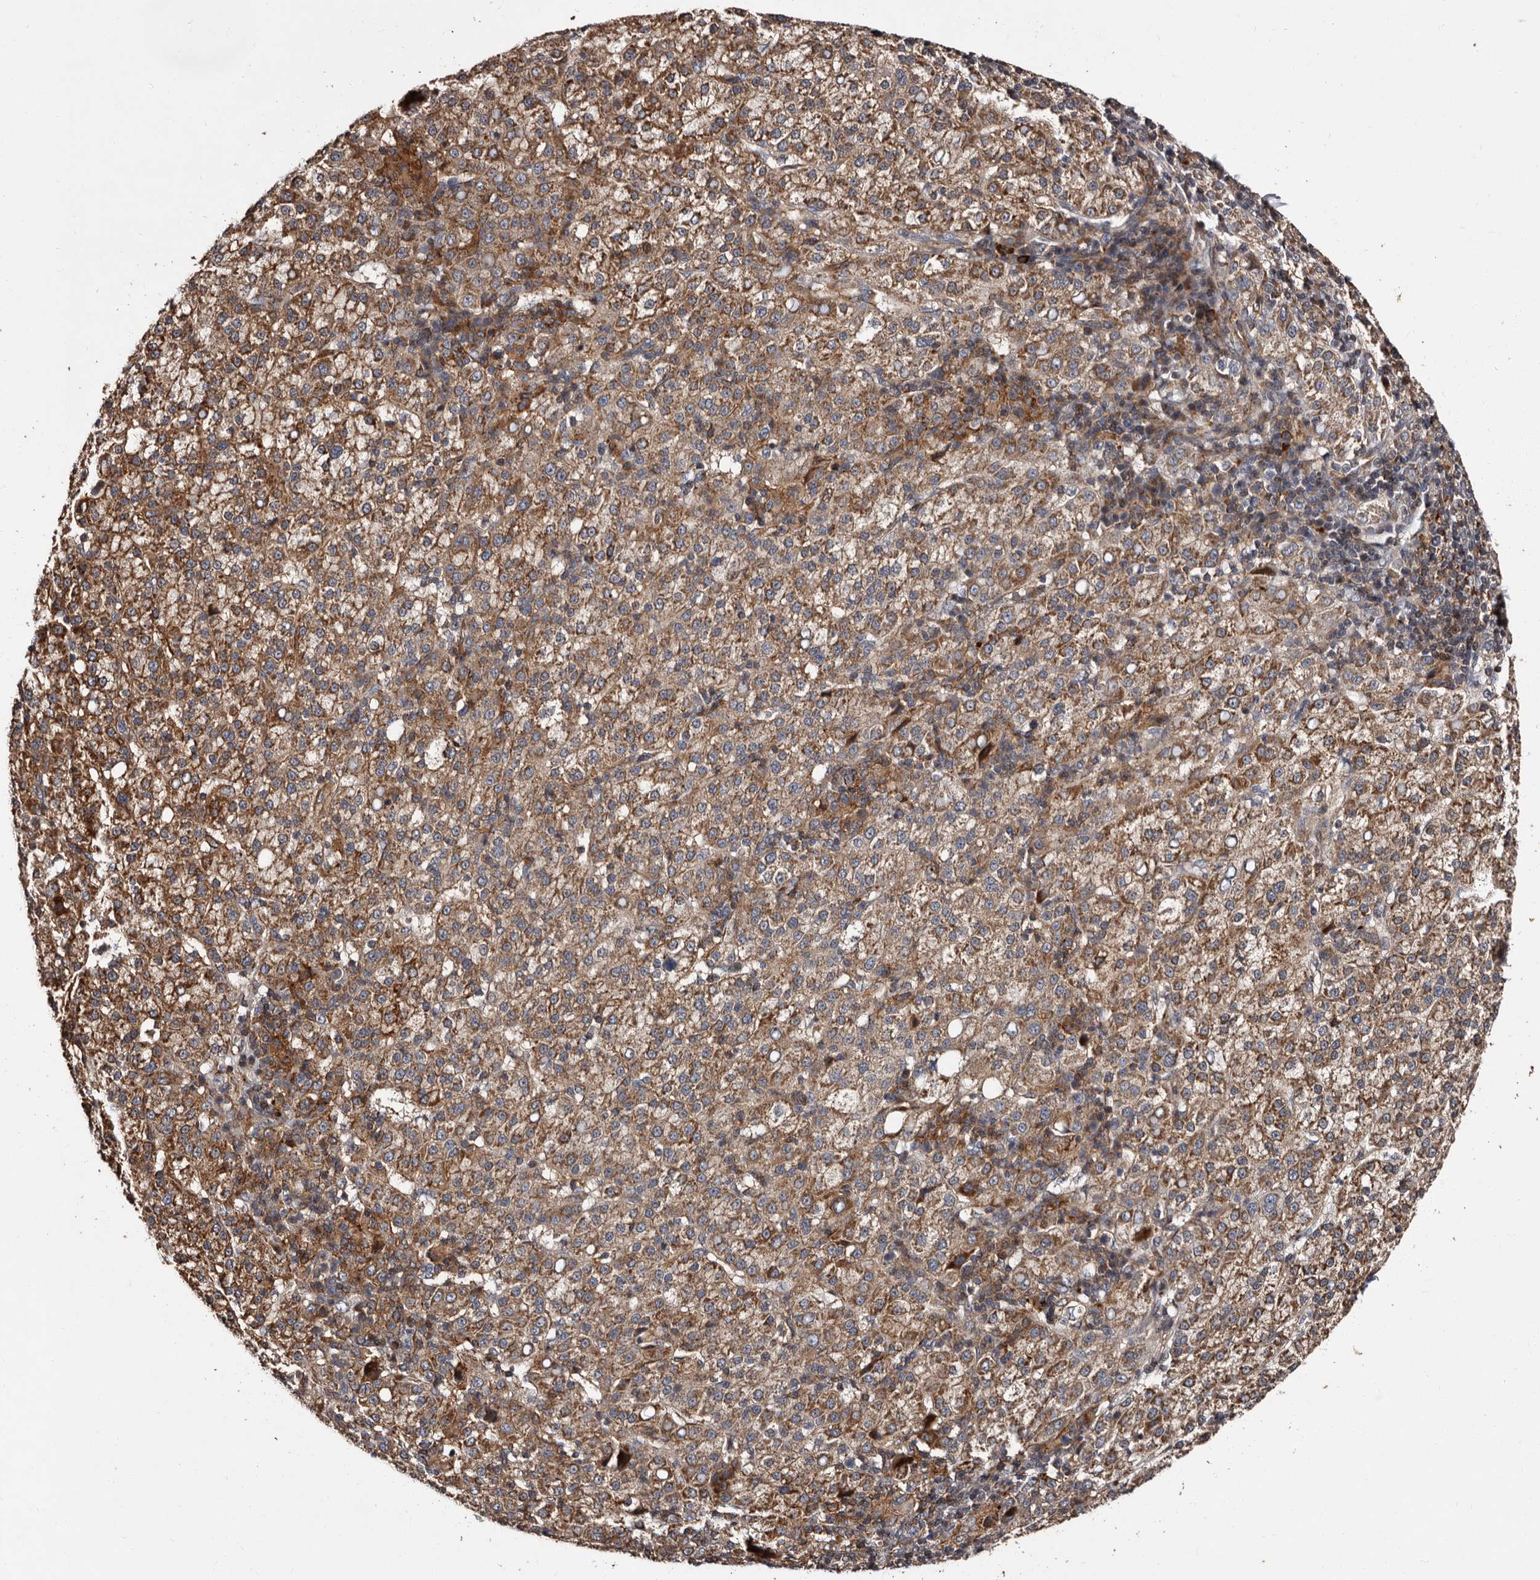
{"staining": {"intensity": "moderate", "quantity": ">75%", "location": "cytoplasmic/membranous"}, "tissue": "liver cancer", "cell_type": "Tumor cells", "image_type": "cancer", "snomed": [{"axis": "morphology", "description": "Carcinoma, Hepatocellular, NOS"}, {"axis": "topography", "description": "Liver"}], "caption": "Liver cancer stained with a protein marker exhibits moderate staining in tumor cells.", "gene": "PRKD3", "patient": {"sex": "female", "age": 58}}